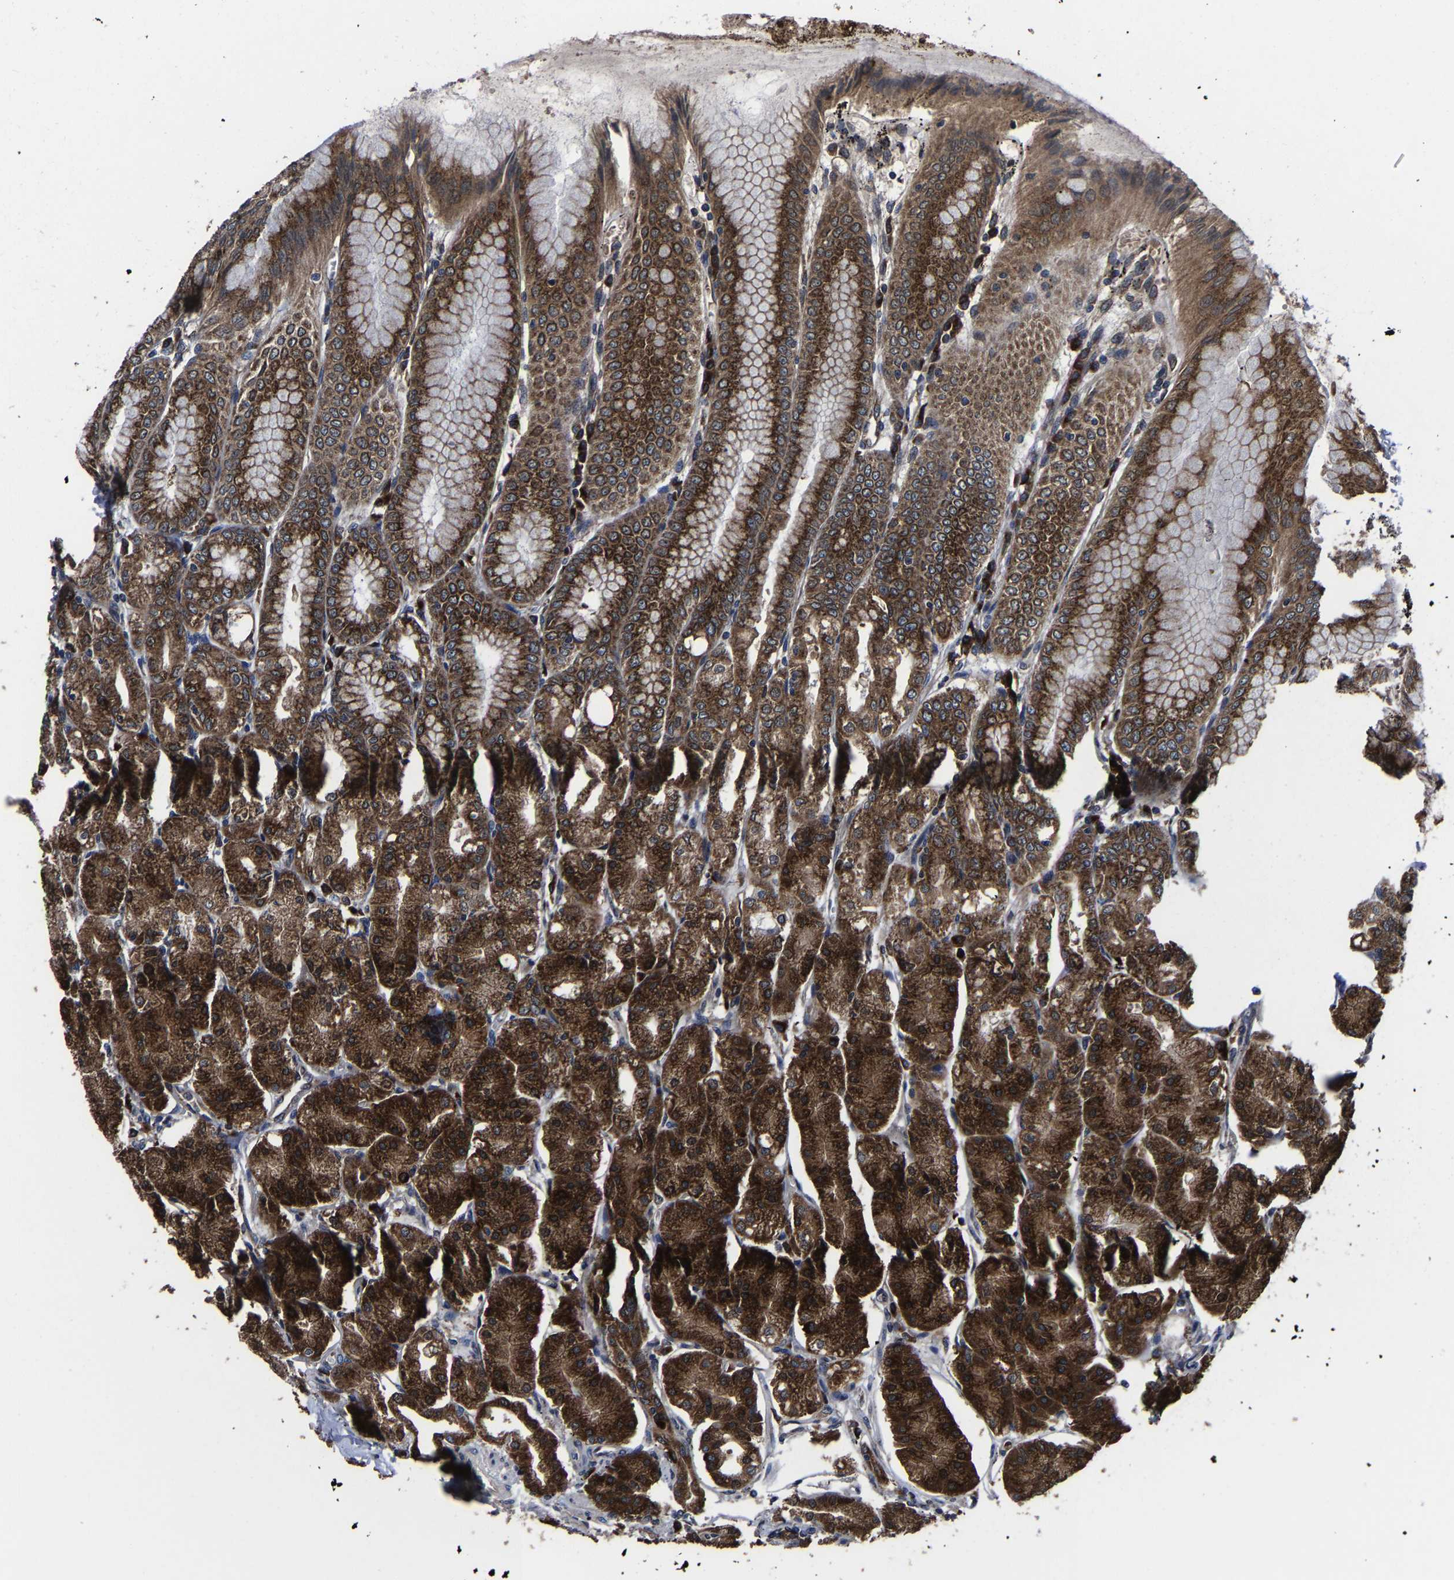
{"staining": {"intensity": "strong", "quantity": ">75%", "location": "cytoplasmic/membranous"}, "tissue": "stomach", "cell_type": "Glandular cells", "image_type": "normal", "snomed": [{"axis": "morphology", "description": "Normal tissue, NOS"}, {"axis": "topography", "description": "Stomach, lower"}], "caption": "DAB immunohistochemical staining of unremarkable stomach displays strong cytoplasmic/membranous protein staining in approximately >75% of glandular cells.", "gene": "EBAG9", "patient": {"sex": "male", "age": 71}}